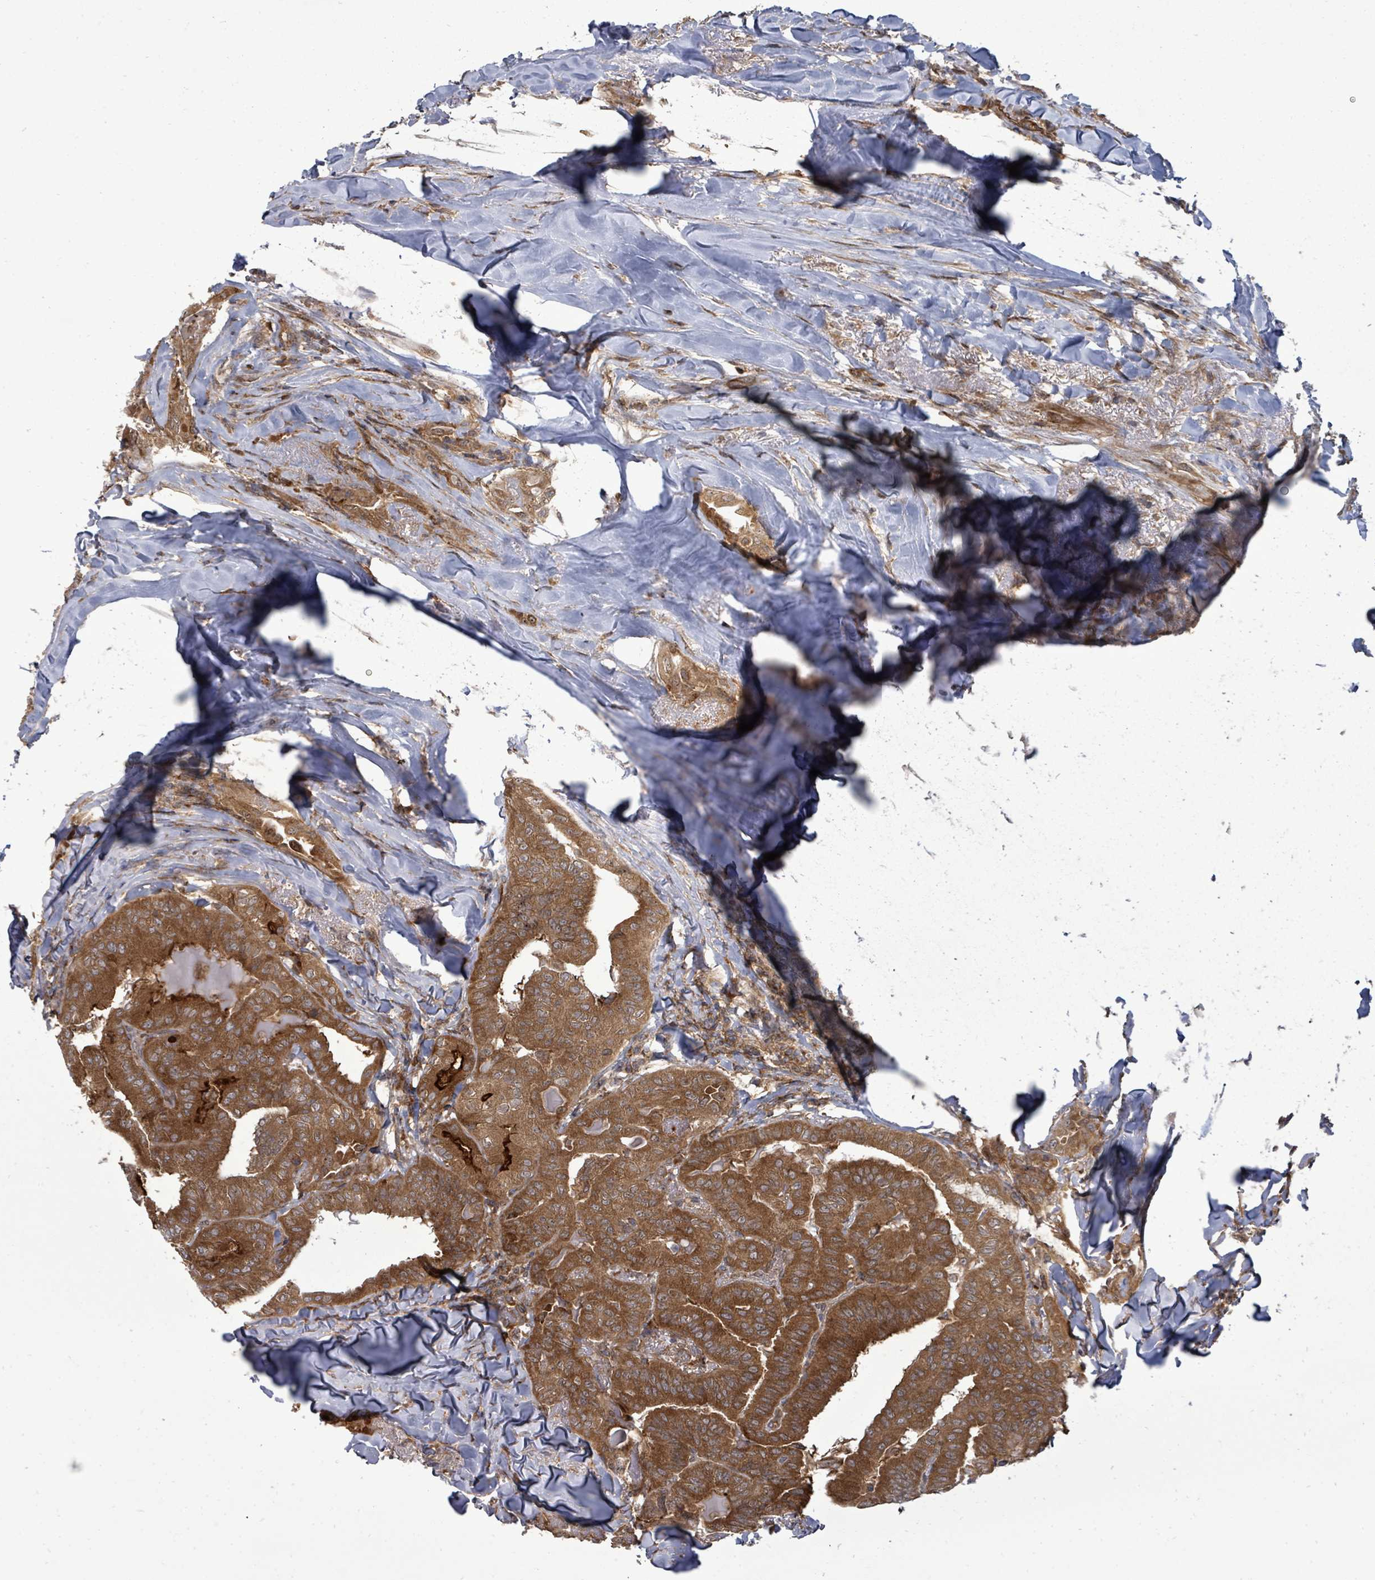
{"staining": {"intensity": "strong", "quantity": ">75%", "location": "cytoplasmic/membranous"}, "tissue": "thyroid cancer", "cell_type": "Tumor cells", "image_type": "cancer", "snomed": [{"axis": "morphology", "description": "Papillary adenocarcinoma, NOS"}, {"axis": "topography", "description": "Thyroid gland"}], "caption": "This micrograph demonstrates immunohistochemistry (IHC) staining of human thyroid cancer (papillary adenocarcinoma), with high strong cytoplasmic/membranous positivity in about >75% of tumor cells.", "gene": "EIF3C", "patient": {"sex": "female", "age": 68}}